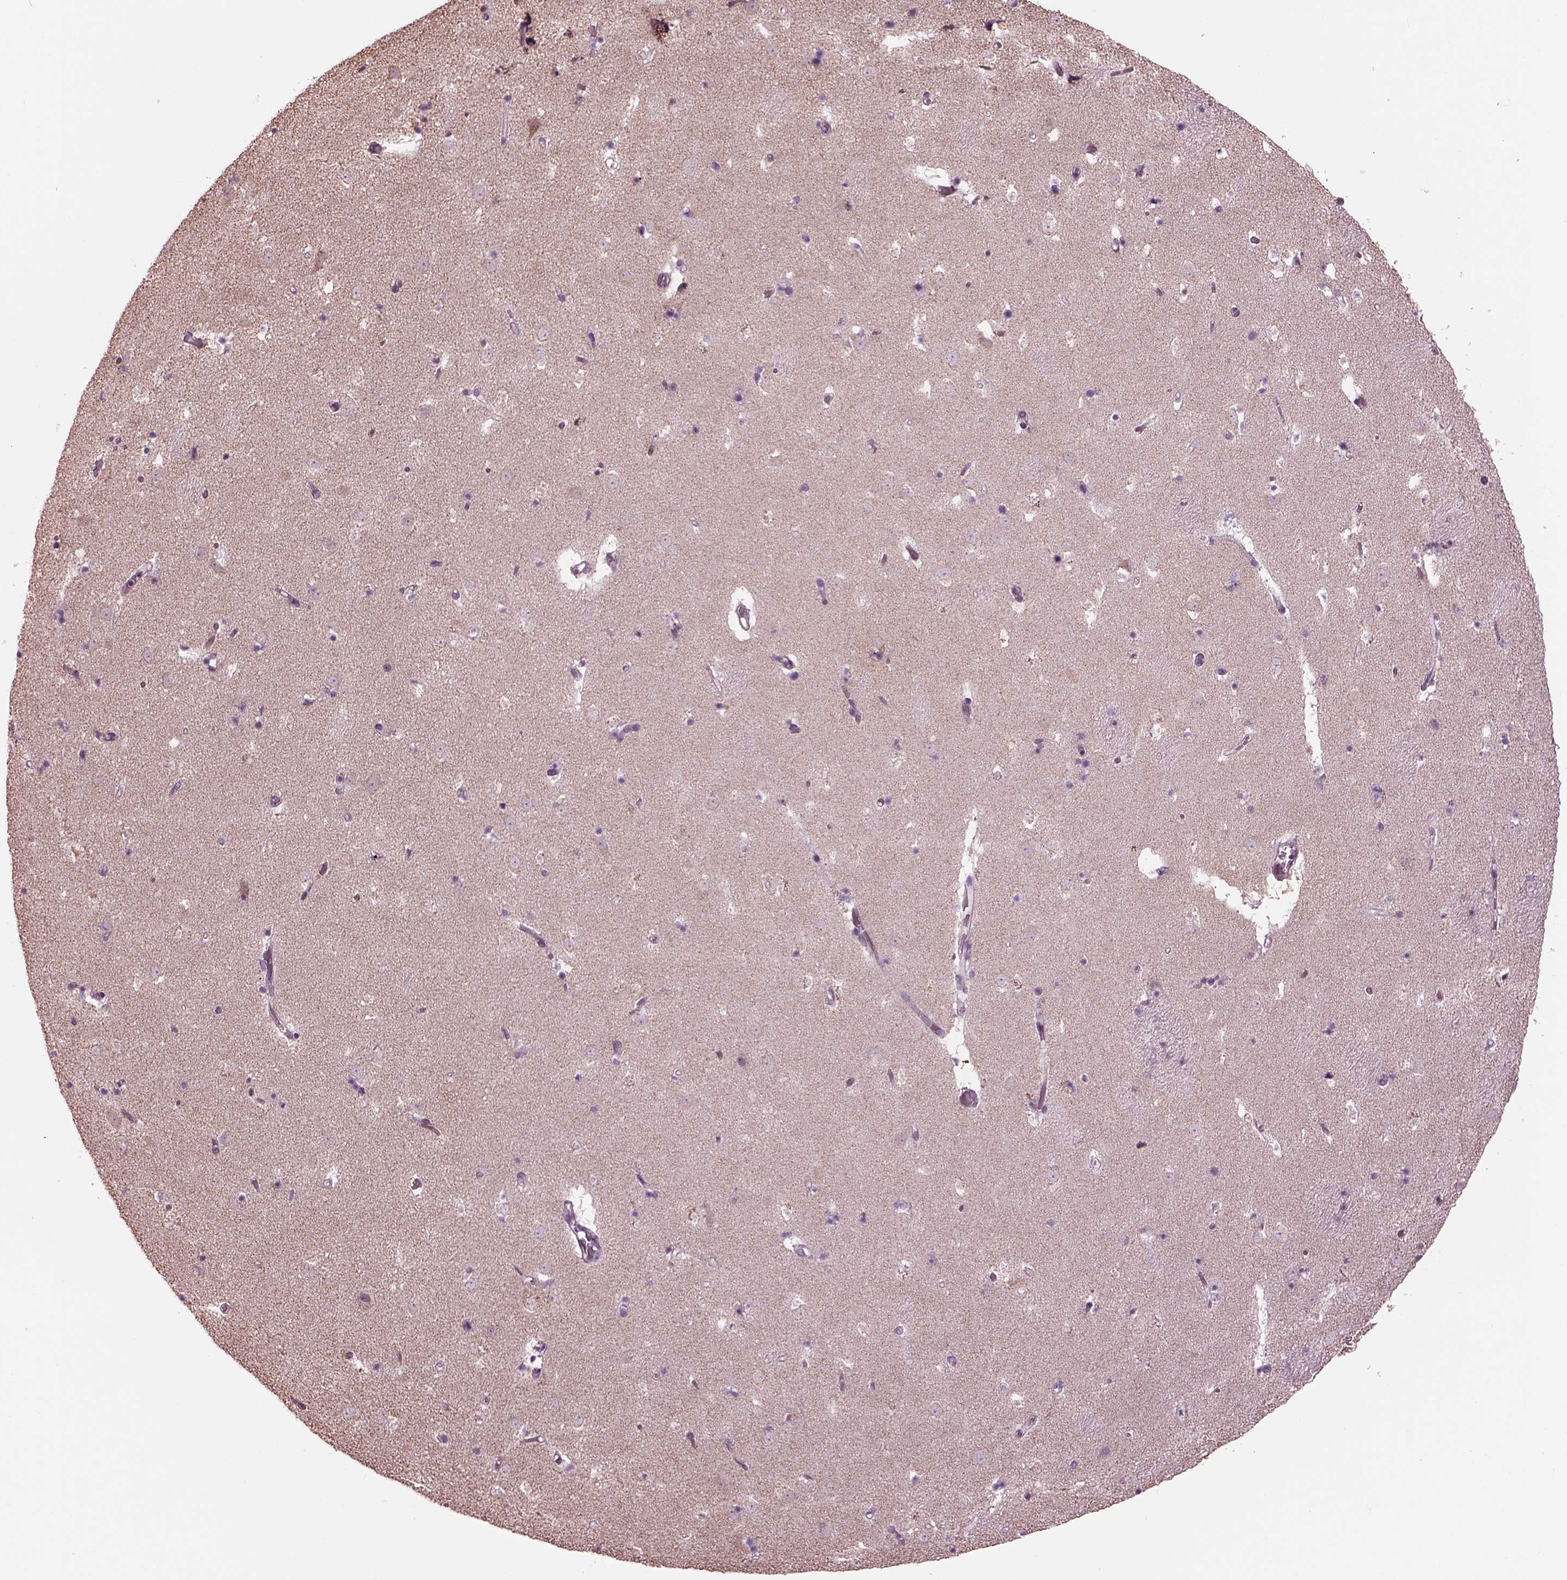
{"staining": {"intensity": "negative", "quantity": "none", "location": "none"}, "tissue": "caudate", "cell_type": "Glial cells", "image_type": "normal", "snomed": [{"axis": "morphology", "description": "Normal tissue, NOS"}, {"axis": "topography", "description": "Lateral ventricle wall"}], "caption": "This is a image of immunohistochemistry staining of normal caudate, which shows no expression in glial cells.", "gene": "SPATA7", "patient": {"sex": "female", "age": 42}}